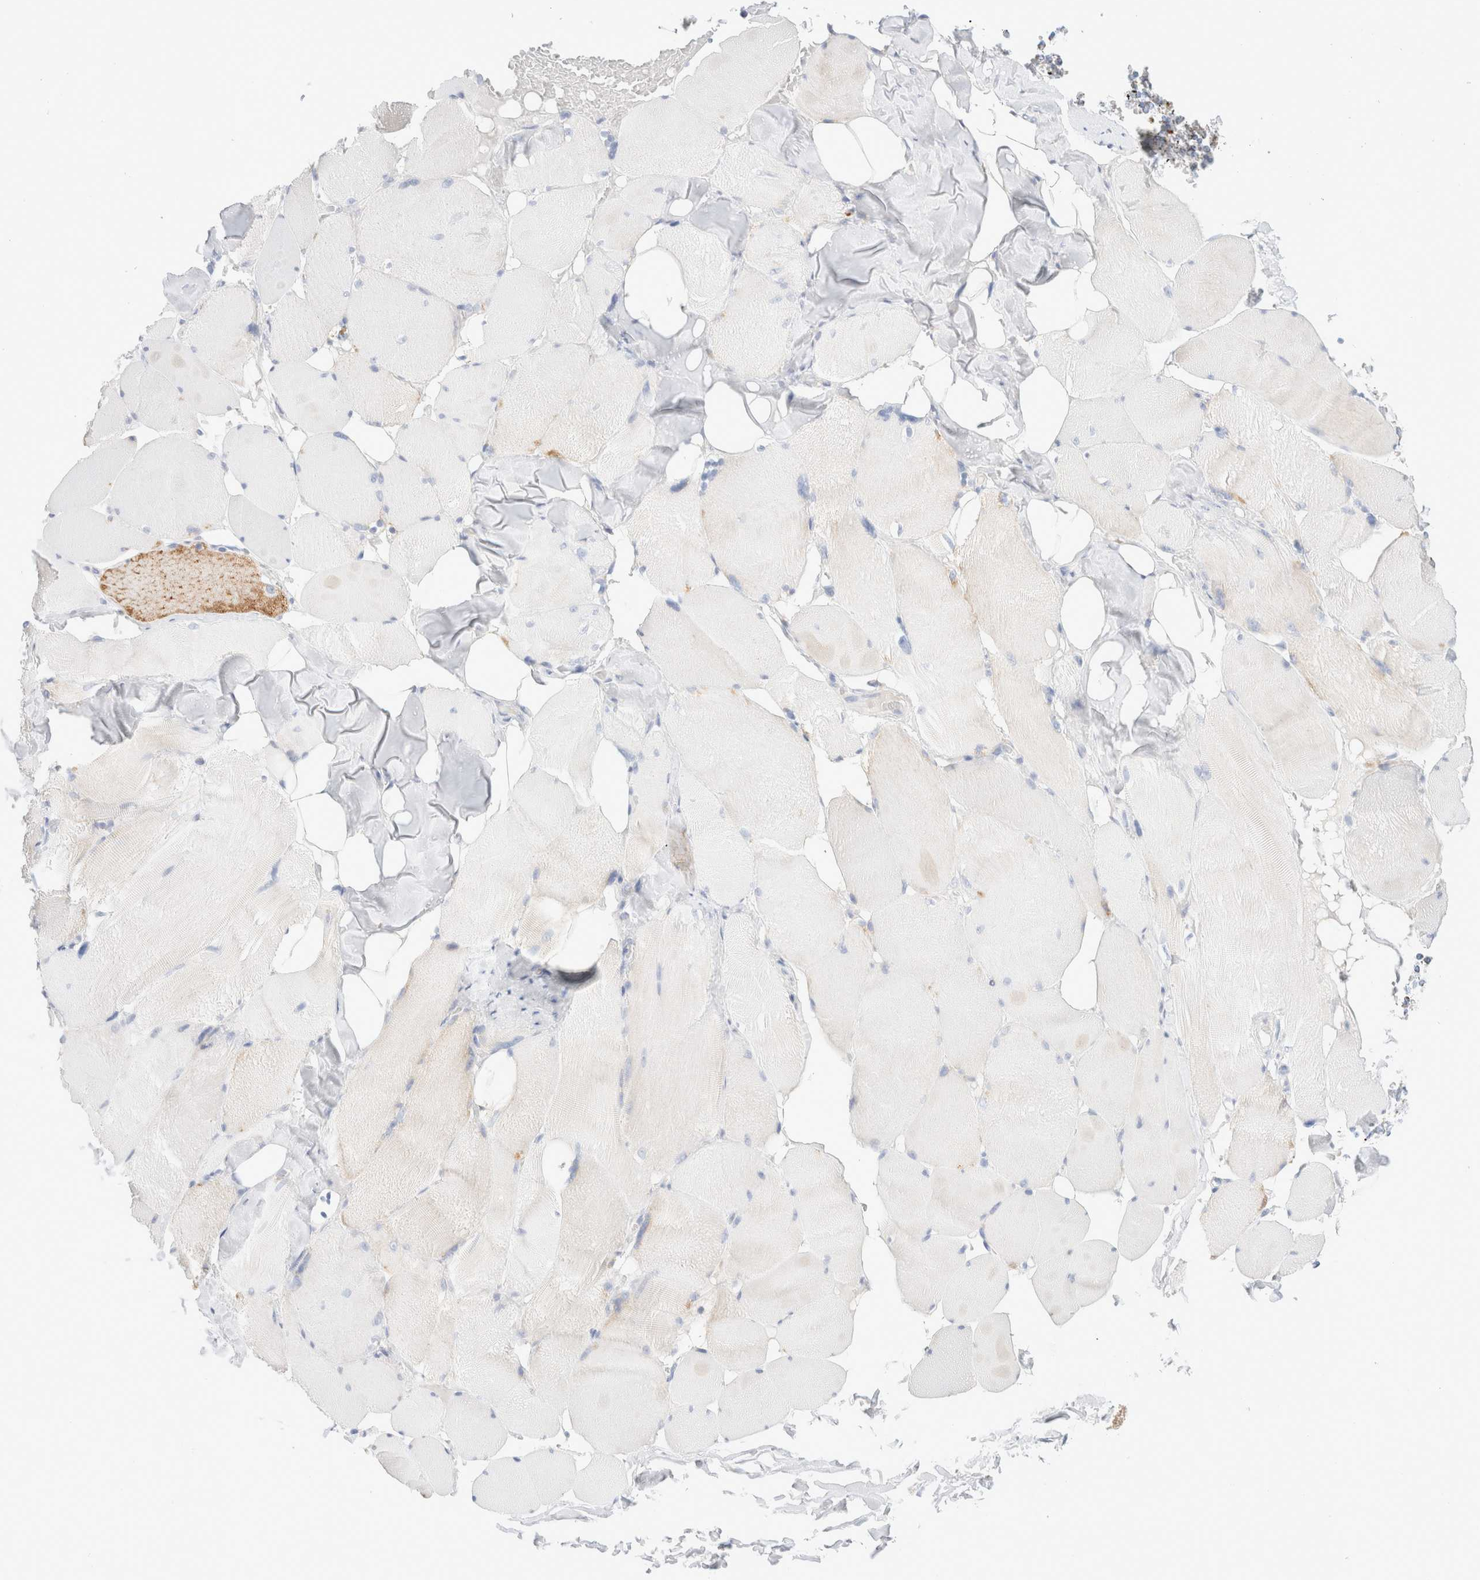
{"staining": {"intensity": "negative", "quantity": "none", "location": "none"}, "tissue": "skeletal muscle", "cell_type": "Myocytes", "image_type": "normal", "snomed": [{"axis": "morphology", "description": "Normal tissue, NOS"}, {"axis": "topography", "description": "Skin"}, {"axis": "topography", "description": "Skeletal muscle"}], "caption": "High magnification brightfield microscopy of unremarkable skeletal muscle stained with DAB (3,3'-diaminobenzidine) (brown) and counterstained with hematoxylin (blue): myocytes show no significant expression.", "gene": "ATP6V1C1", "patient": {"sex": "male", "age": 83}}